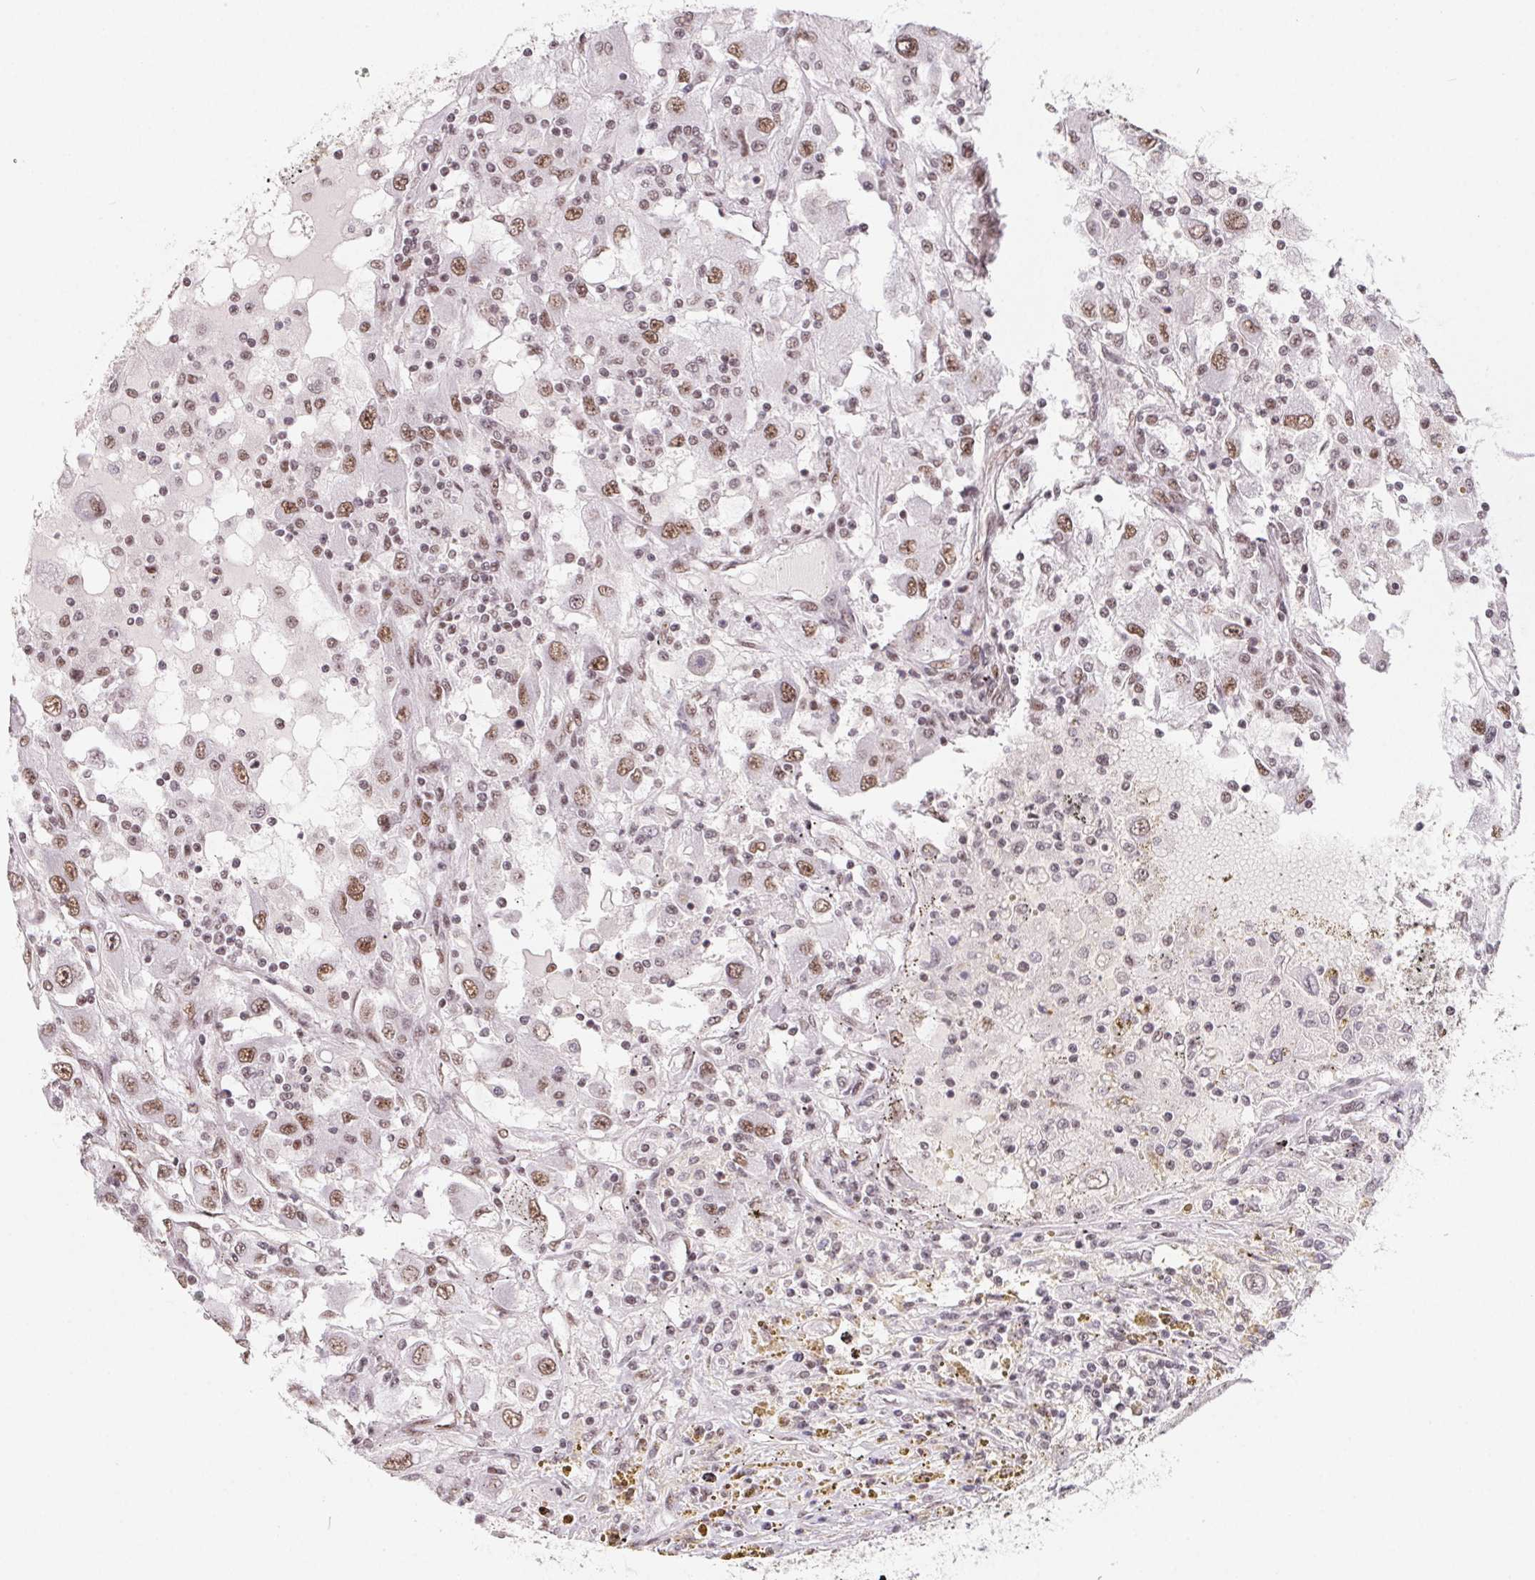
{"staining": {"intensity": "moderate", "quantity": ">75%", "location": "nuclear"}, "tissue": "renal cancer", "cell_type": "Tumor cells", "image_type": "cancer", "snomed": [{"axis": "morphology", "description": "Adenocarcinoma, NOS"}, {"axis": "topography", "description": "Kidney"}], "caption": "This is an image of IHC staining of renal adenocarcinoma, which shows moderate staining in the nuclear of tumor cells.", "gene": "TCERG1", "patient": {"sex": "female", "age": 67}}